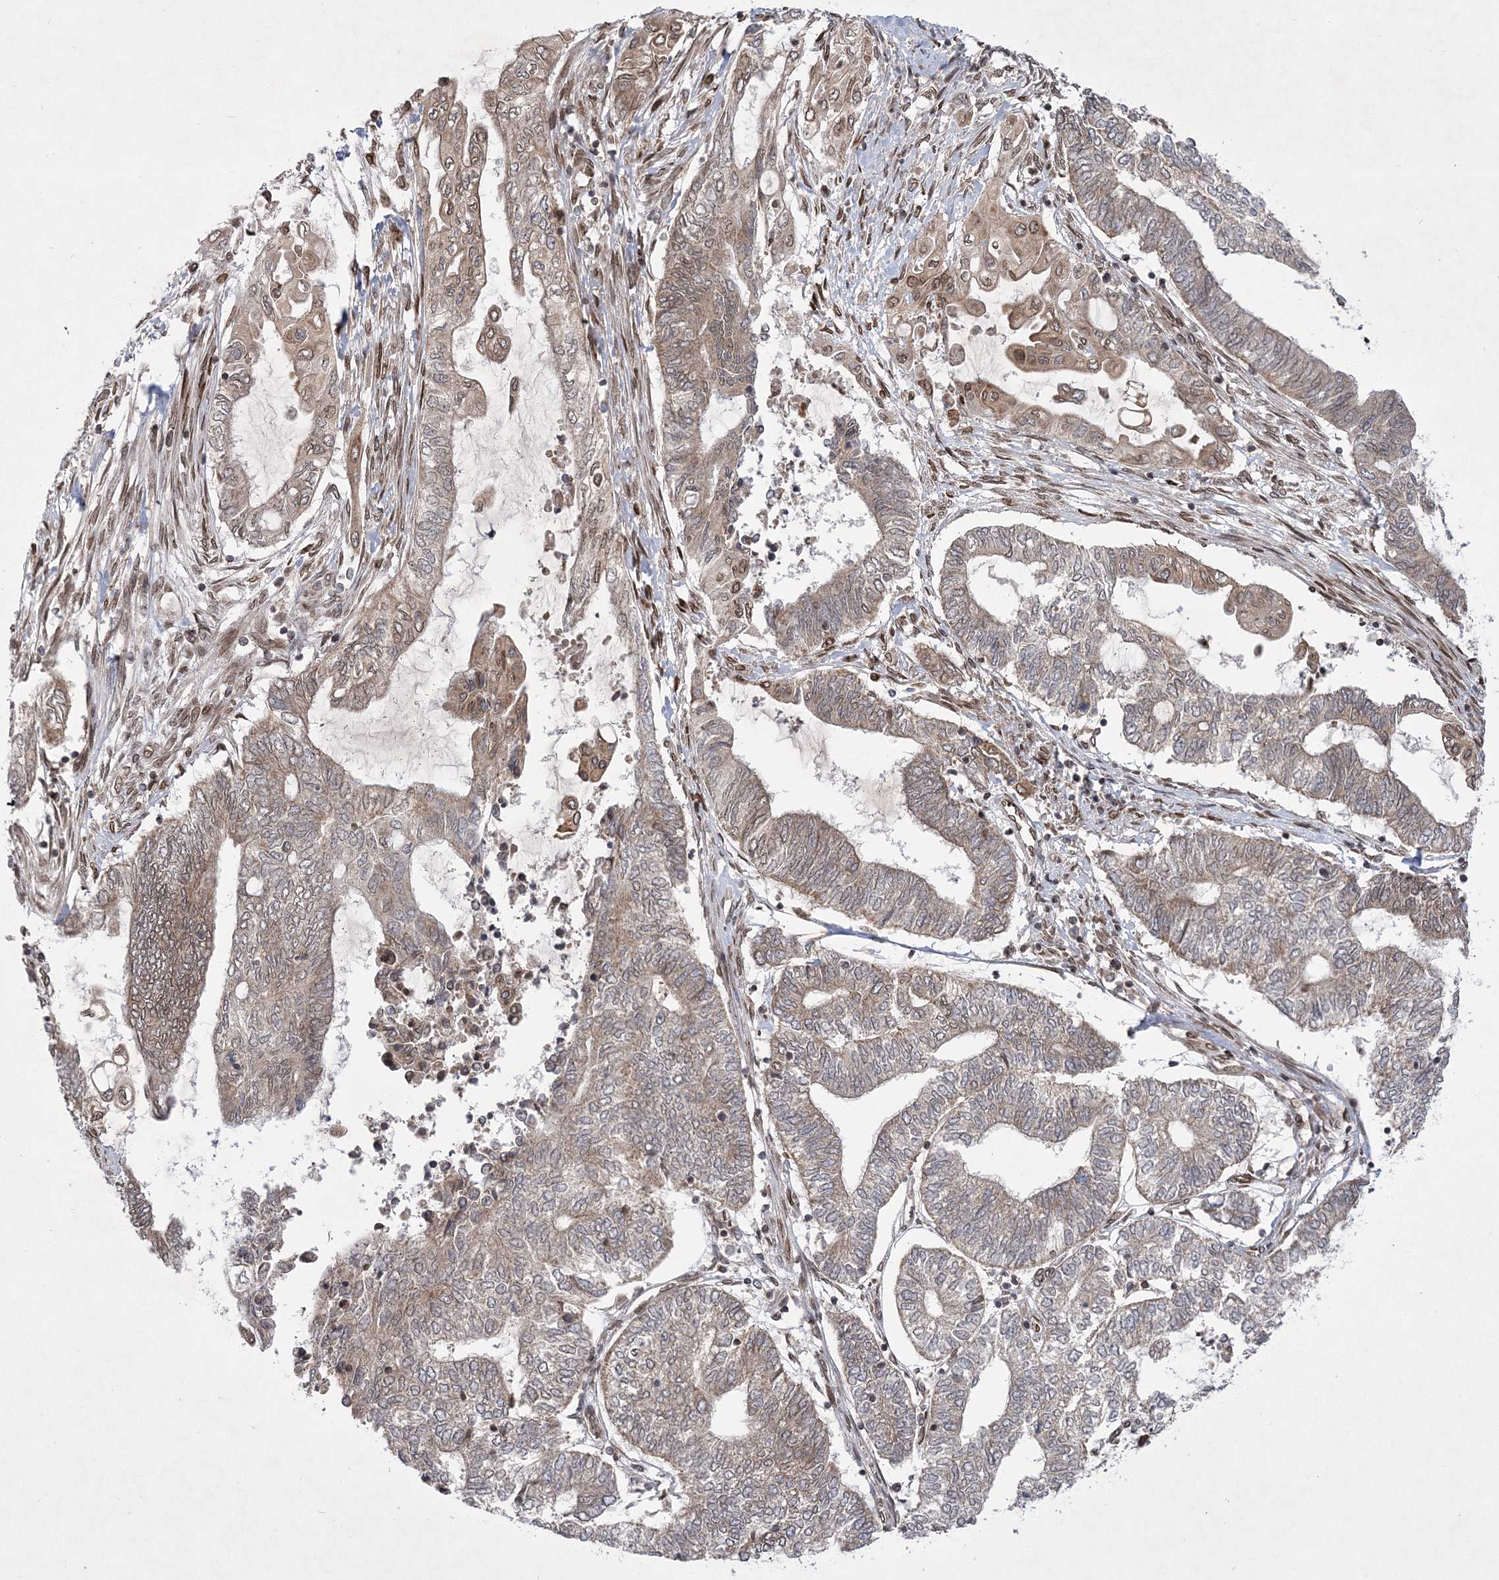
{"staining": {"intensity": "weak", "quantity": "25%-75%", "location": "cytoplasmic/membranous,nuclear"}, "tissue": "endometrial cancer", "cell_type": "Tumor cells", "image_type": "cancer", "snomed": [{"axis": "morphology", "description": "Adenocarcinoma, NOS"}, {"axis": "topography", "description": "Uterus"}, {"axis": "topography", "description": "Endometrium"}], "caption": "High-power microscopy captured an immunohistochemistry image of endometrial cancer, revealing weak cytoplasmic/membranous and nuclear expression in approximately 25%-75% of tumor cells.", "gene": "DNAJC27", "patient": {"sex": "female", "age": 70}}